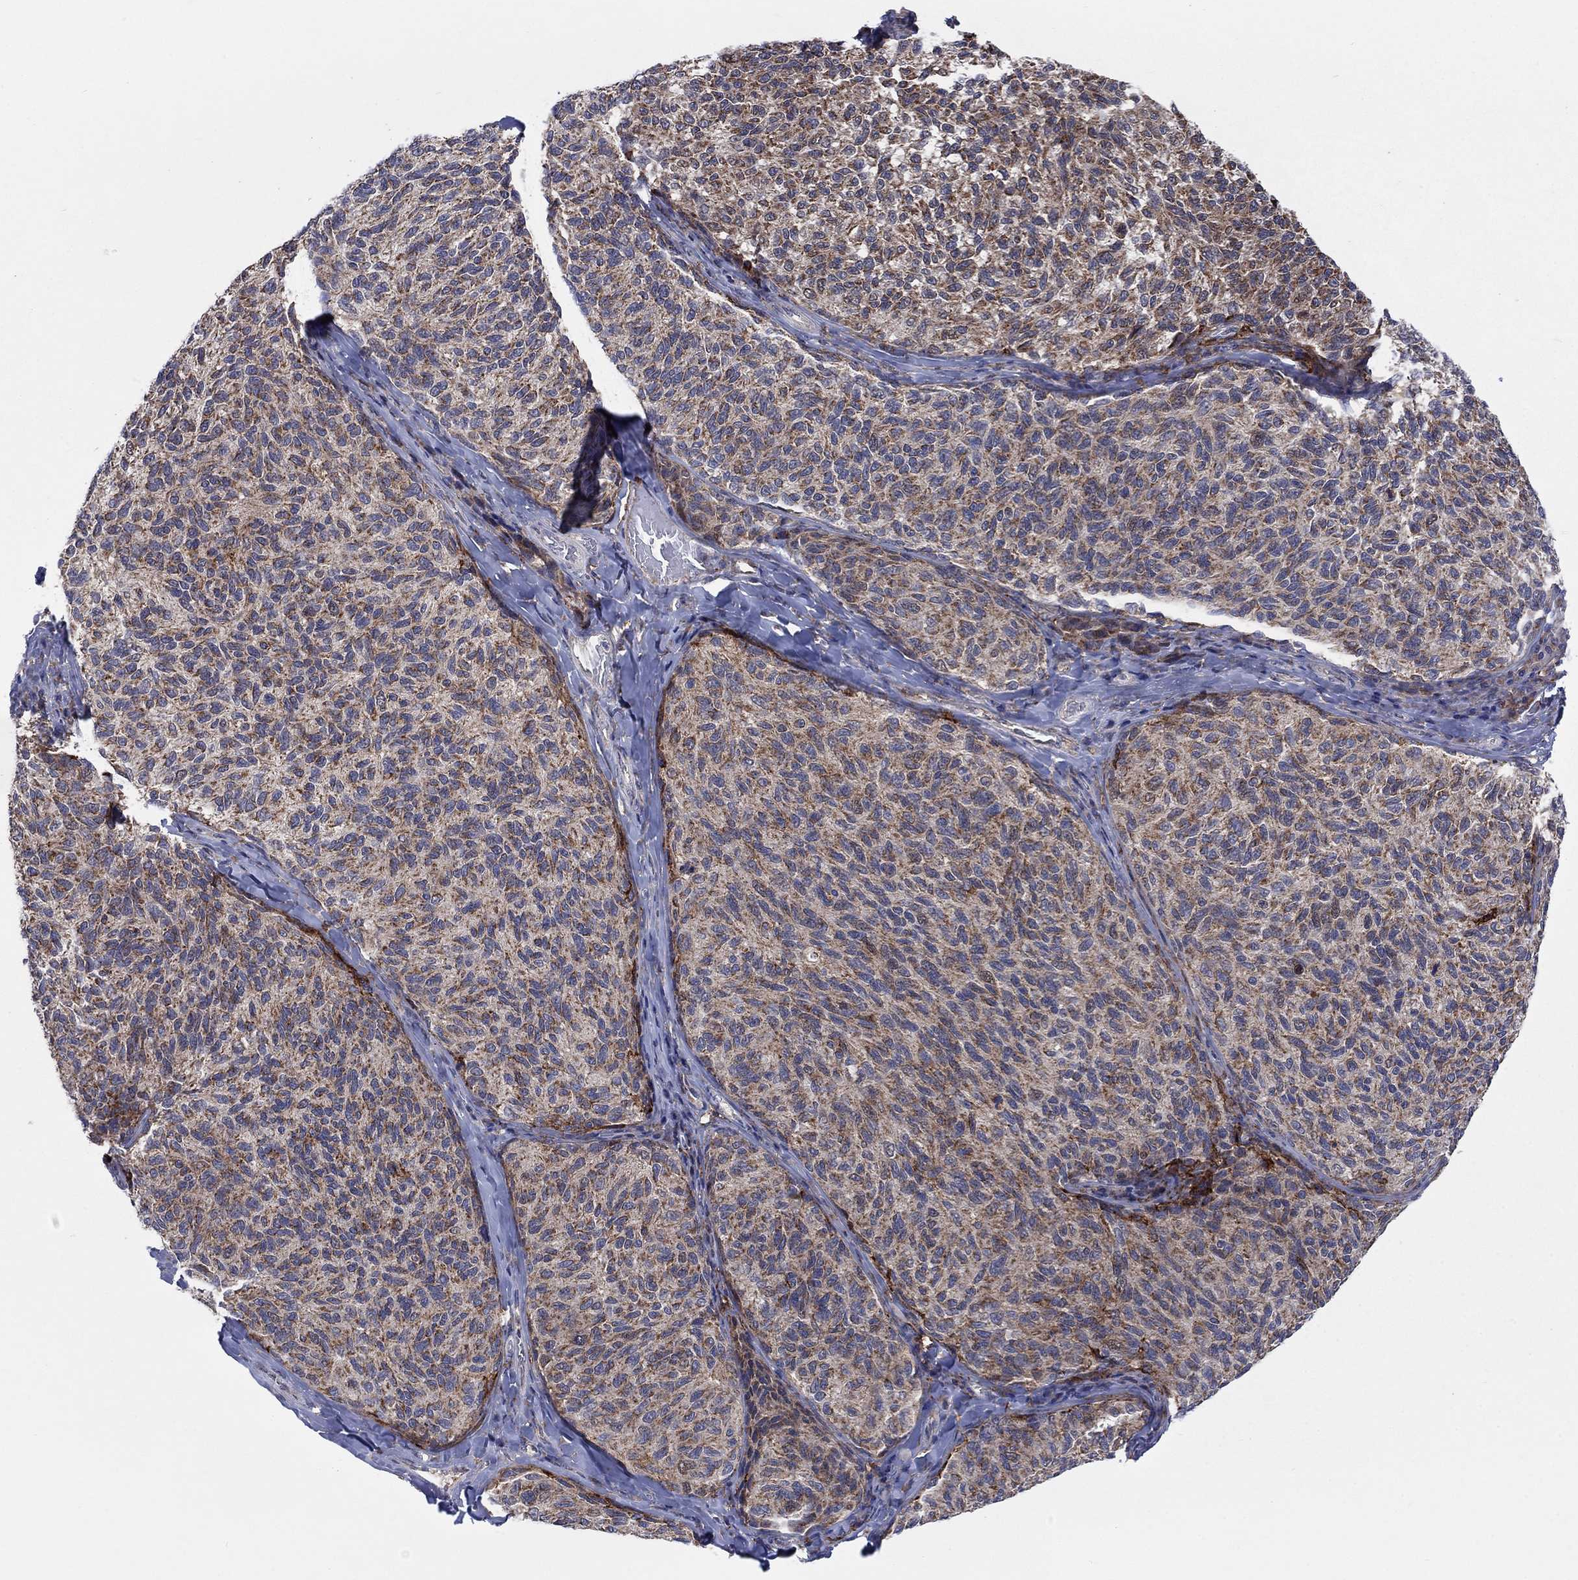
{"staining": {"intensity": "moderate", "quantity": ">75%", "location": "cytoplasmic/membranous"}, "tissue": "melanoma", "cell_type": "Tumor cells", "image_type": "cancer", "snomed": [{"axis": "morphology", "description": "Malignant melanoma, NOS"}, {"axis": "topography", "description": "Skin"}], "caption": "Melanoma stained for a protein (brown) reveals moderate cytoplasmic/membranous positive positivity in about >75% of tumor cells.", "gene": "SLC35F2", "patient": {"sex": "female", "age": 73}}